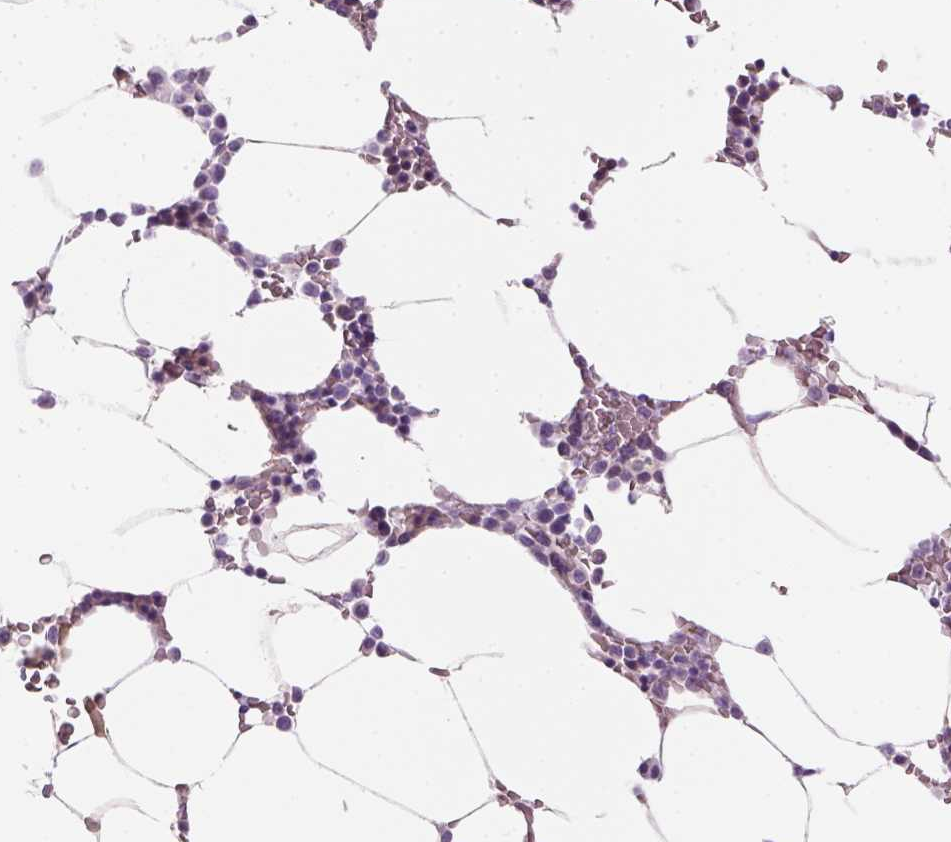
{"staining": {"intensity": "moderate", "quantity": "<25%", "location": "cytoplasmic/membranous"}, "tissue": "bone marrow", "cell_type": "Hematopoietic cells", "image_type": "normal", "snomed": [{"axis": "morphology", "description": "Normal tissue, NOS"}, {"axis": "topography", "description": "Bone marrow"}], "caption": "Immunohistochemistry of normal bone marrow exhibits low levels of moderate cytoplasmic/membranous staining in approximately <25% of hematopoietic cells. The protein is stained brown, and the nuclei are stained in blue (DAB IHC with brightfield microscopy, high magnification).", "gene": "CACNB1", "patient": {"sex": "female", "age": 52}}